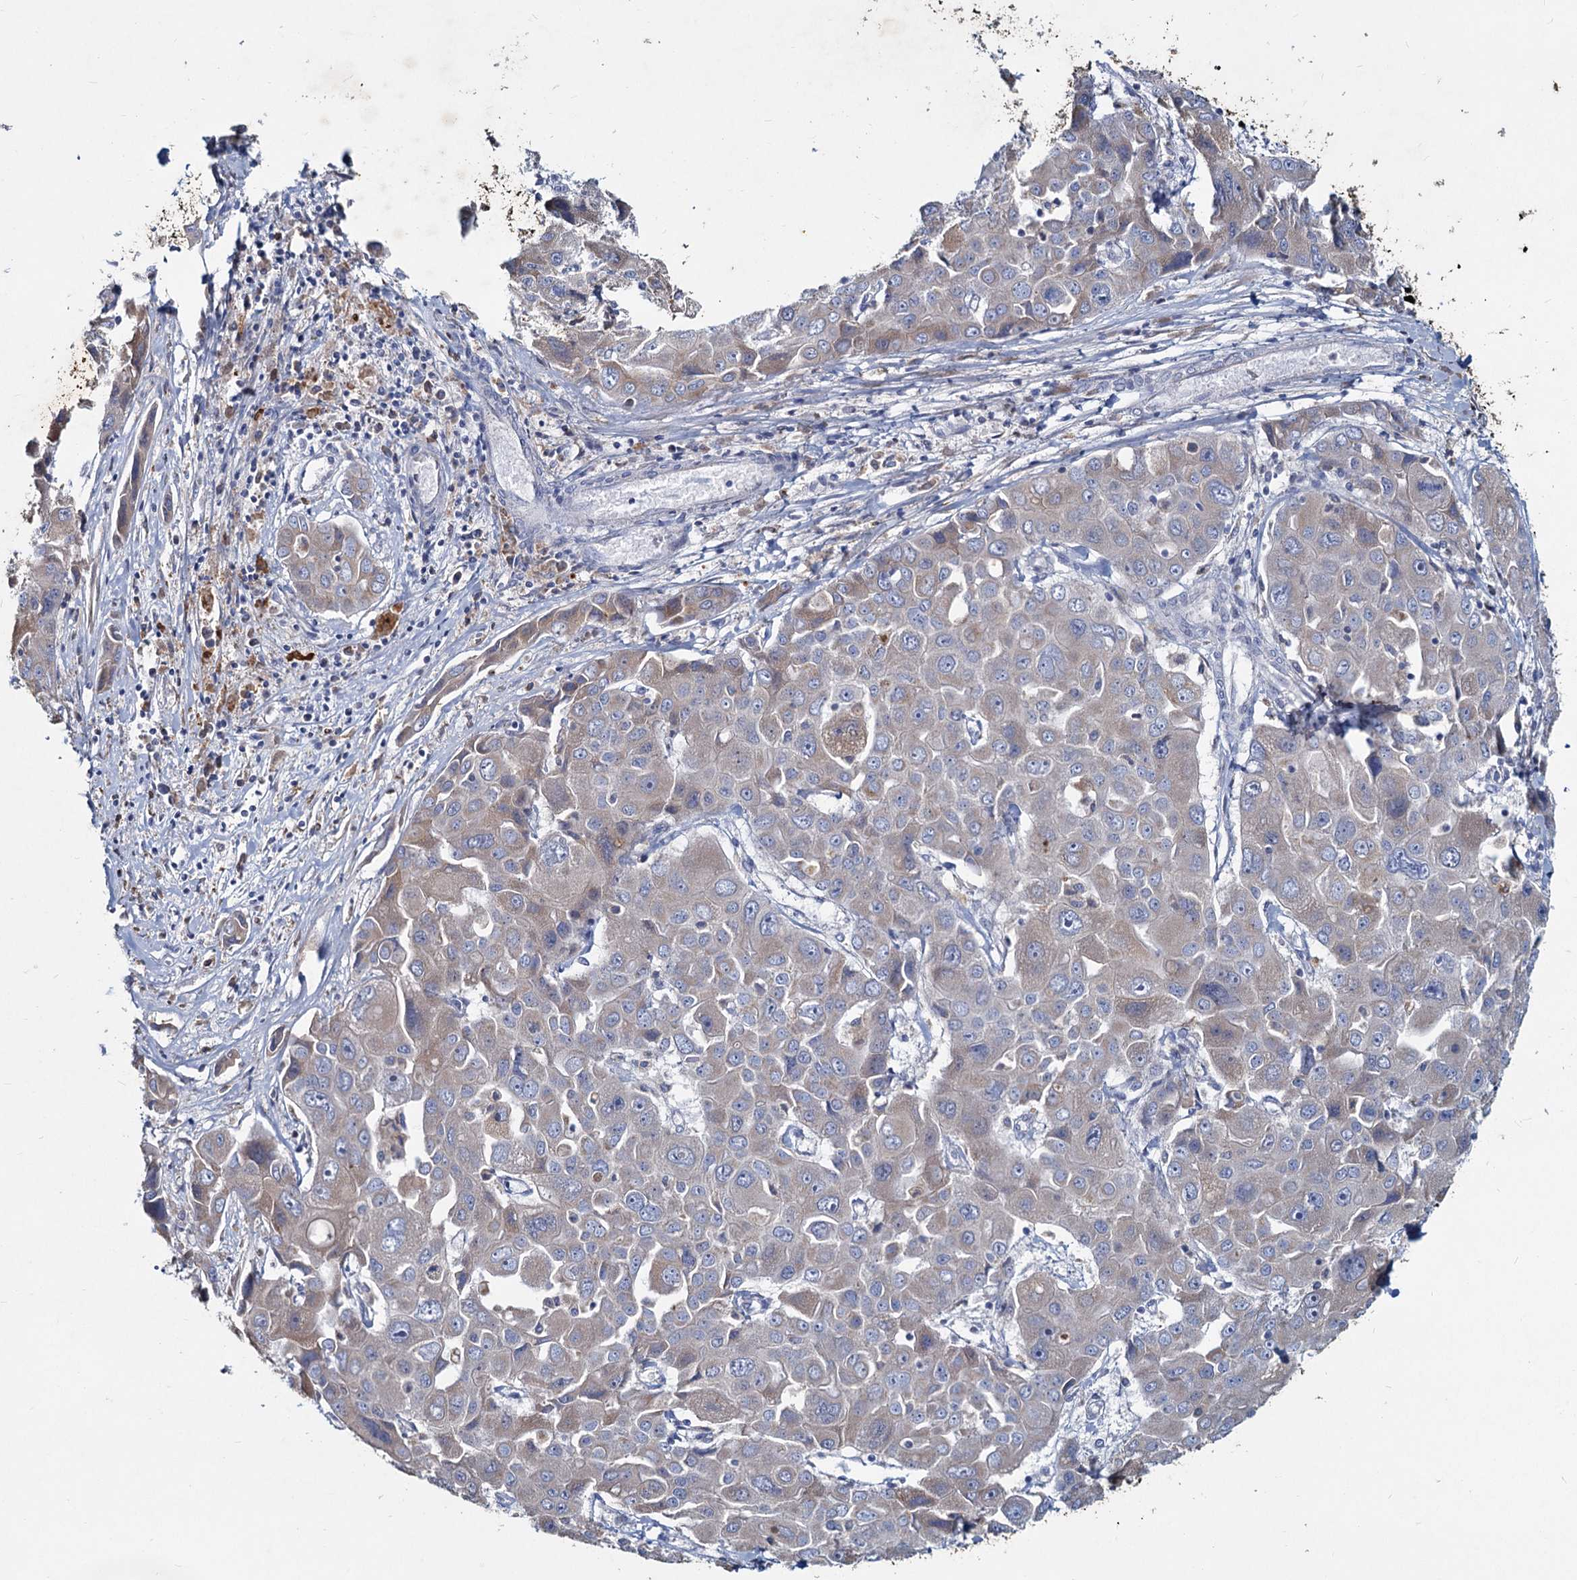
{"staining": {"intensity": "negative", "quantity": "none", "location": "none"}, "tissue": "liver cancer", "cell_type": "Tumor cells", "image_type": "cancer", "snomed": [{"axis": "morphology", "description": "Cholangiocarcinoma"}, {"axis": "topography", "description": "Liver"}], "caption": "Human liver cholangiocarcinoma stained for a protein using immunohistochemistry (IHC) demonstrates no staining in tumor cells.", "gene": "TMX2", "patient": {"sex": "male", "age": 67}}